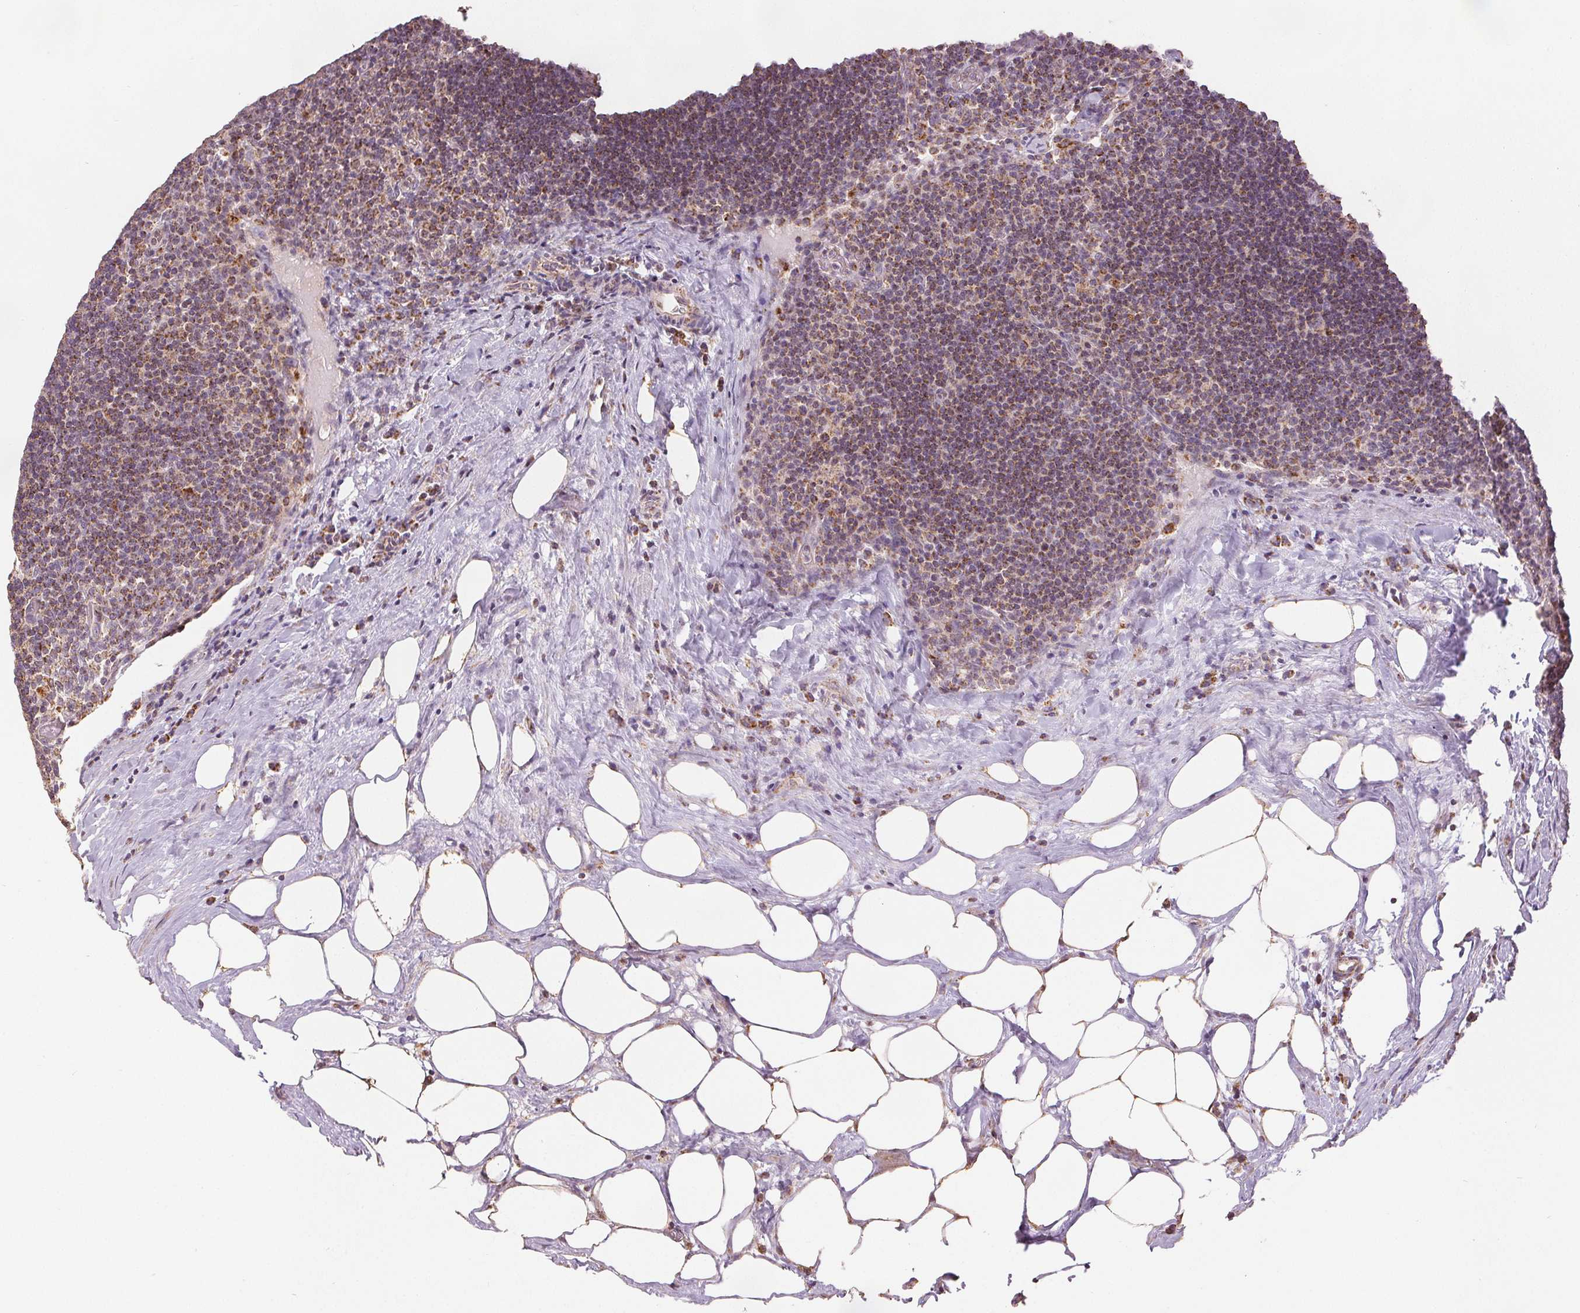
{"staining": {"intensity": "strong", "quantity": "<25%", "location": "cytoplasmic/membranous"}, "tissue": "lymph node", "cell_type": "Germinal center cells", "image_type": "normal", "snomed": [{"axis": "morphology", "description": "Normal tissue, NOS"}, {"axis": "topography", "description": "Lymph node"}], "caption": "A medium amount of strong cytoplasmic/membranous expression is appreciated in approximately <25% of germinal center cells in unremarkable lymph node.", "gene": "SDHB", "patient": {"sex": "male", "age": 67}}